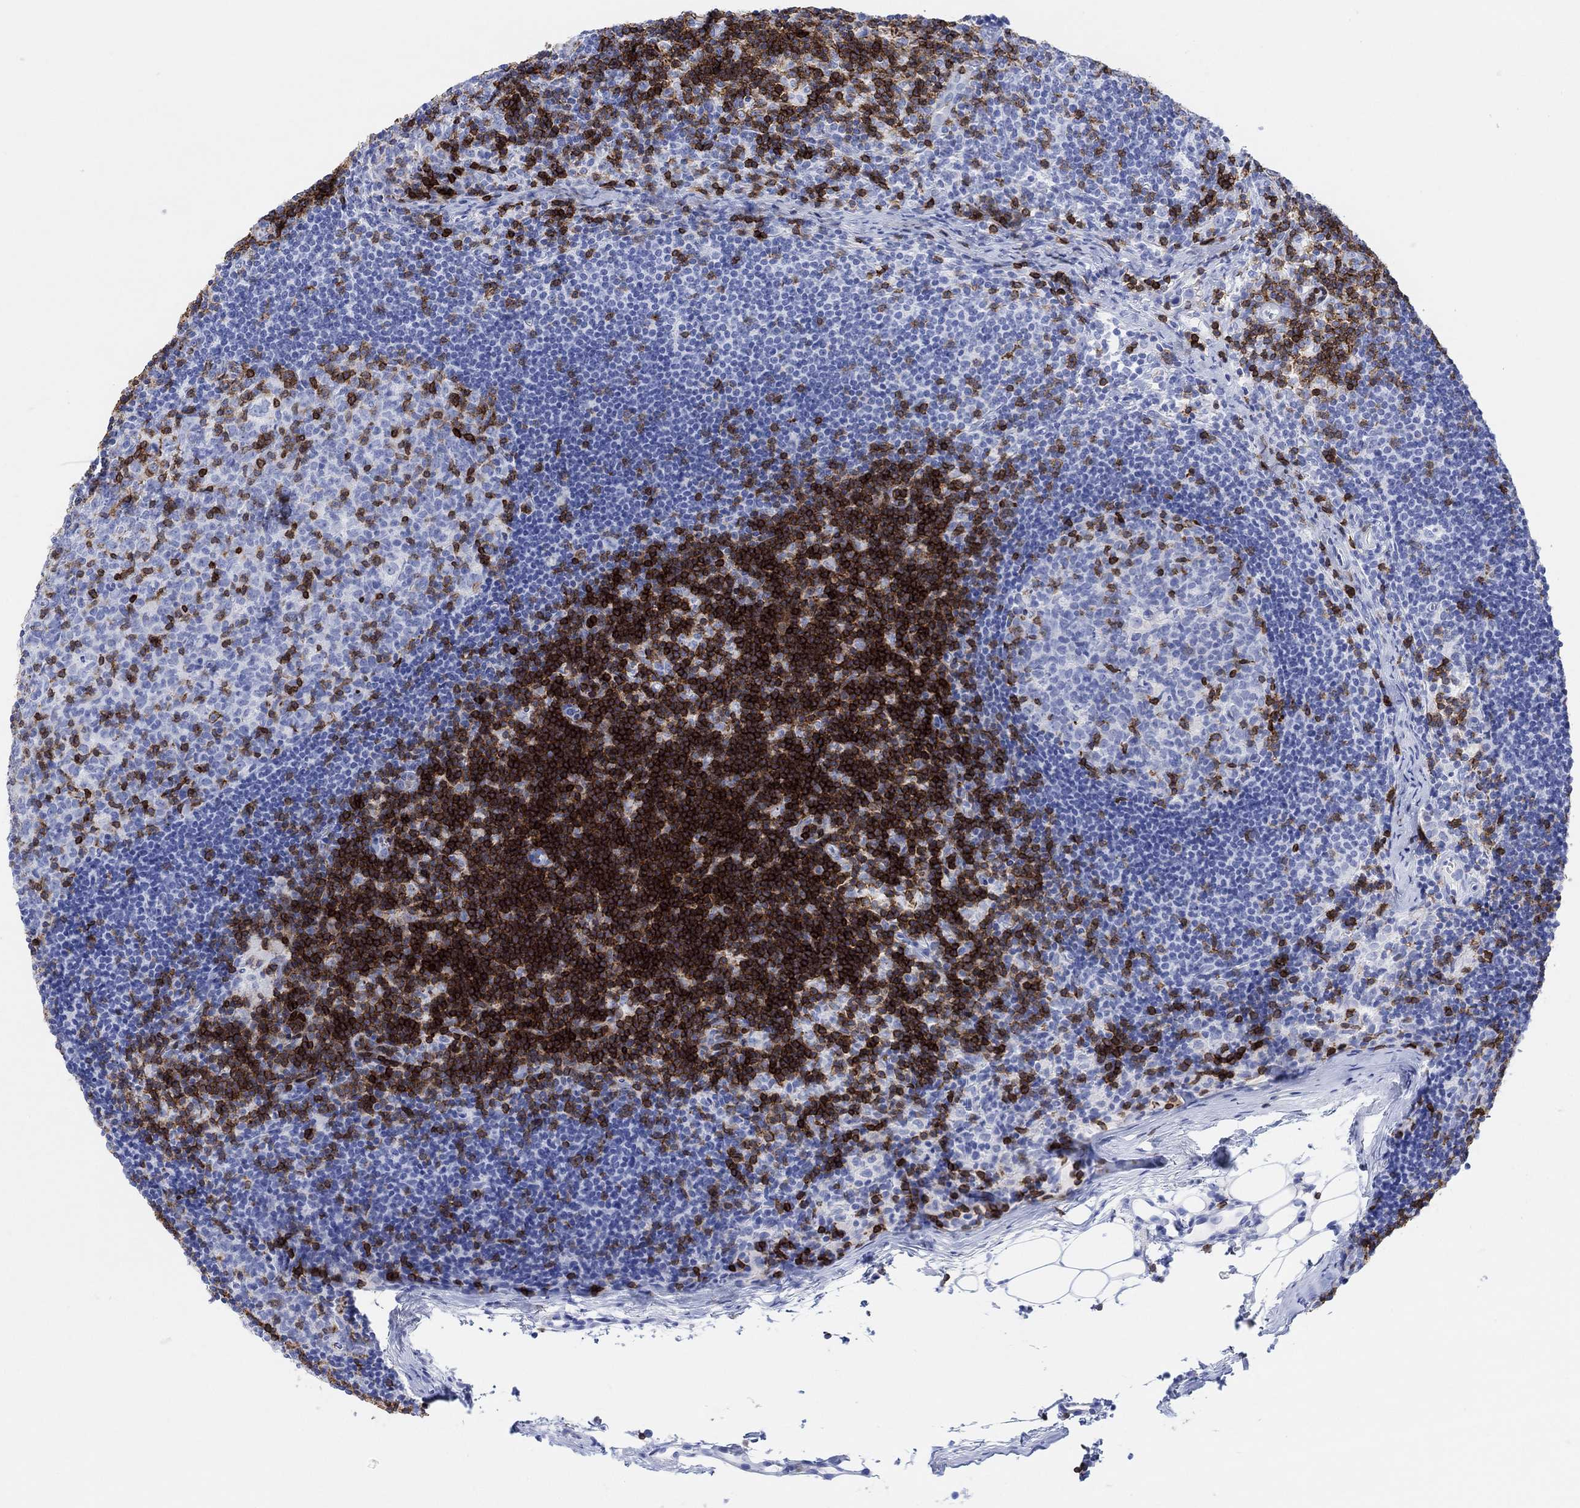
{"staining": {"intensity": "strong", "quantity": "<25%", "location": "cytoplasmic/membranous"}, "tissue": "lymph node", "cell_type": "Germinal center cells", "image_type": "normal", "snomed": [{"axis": "morphology", "description": "Normal tissue, NOS"}, {"axis": "topography", "description": "Lymph node"}], "caption": "IHC of normal lymph node demonstrates medium levels of strong cytoplasmic/membranous staining in about <25% of germinal center cells.", "gene": "GPR65", "patient": {"sex": "female", "age": 34}}